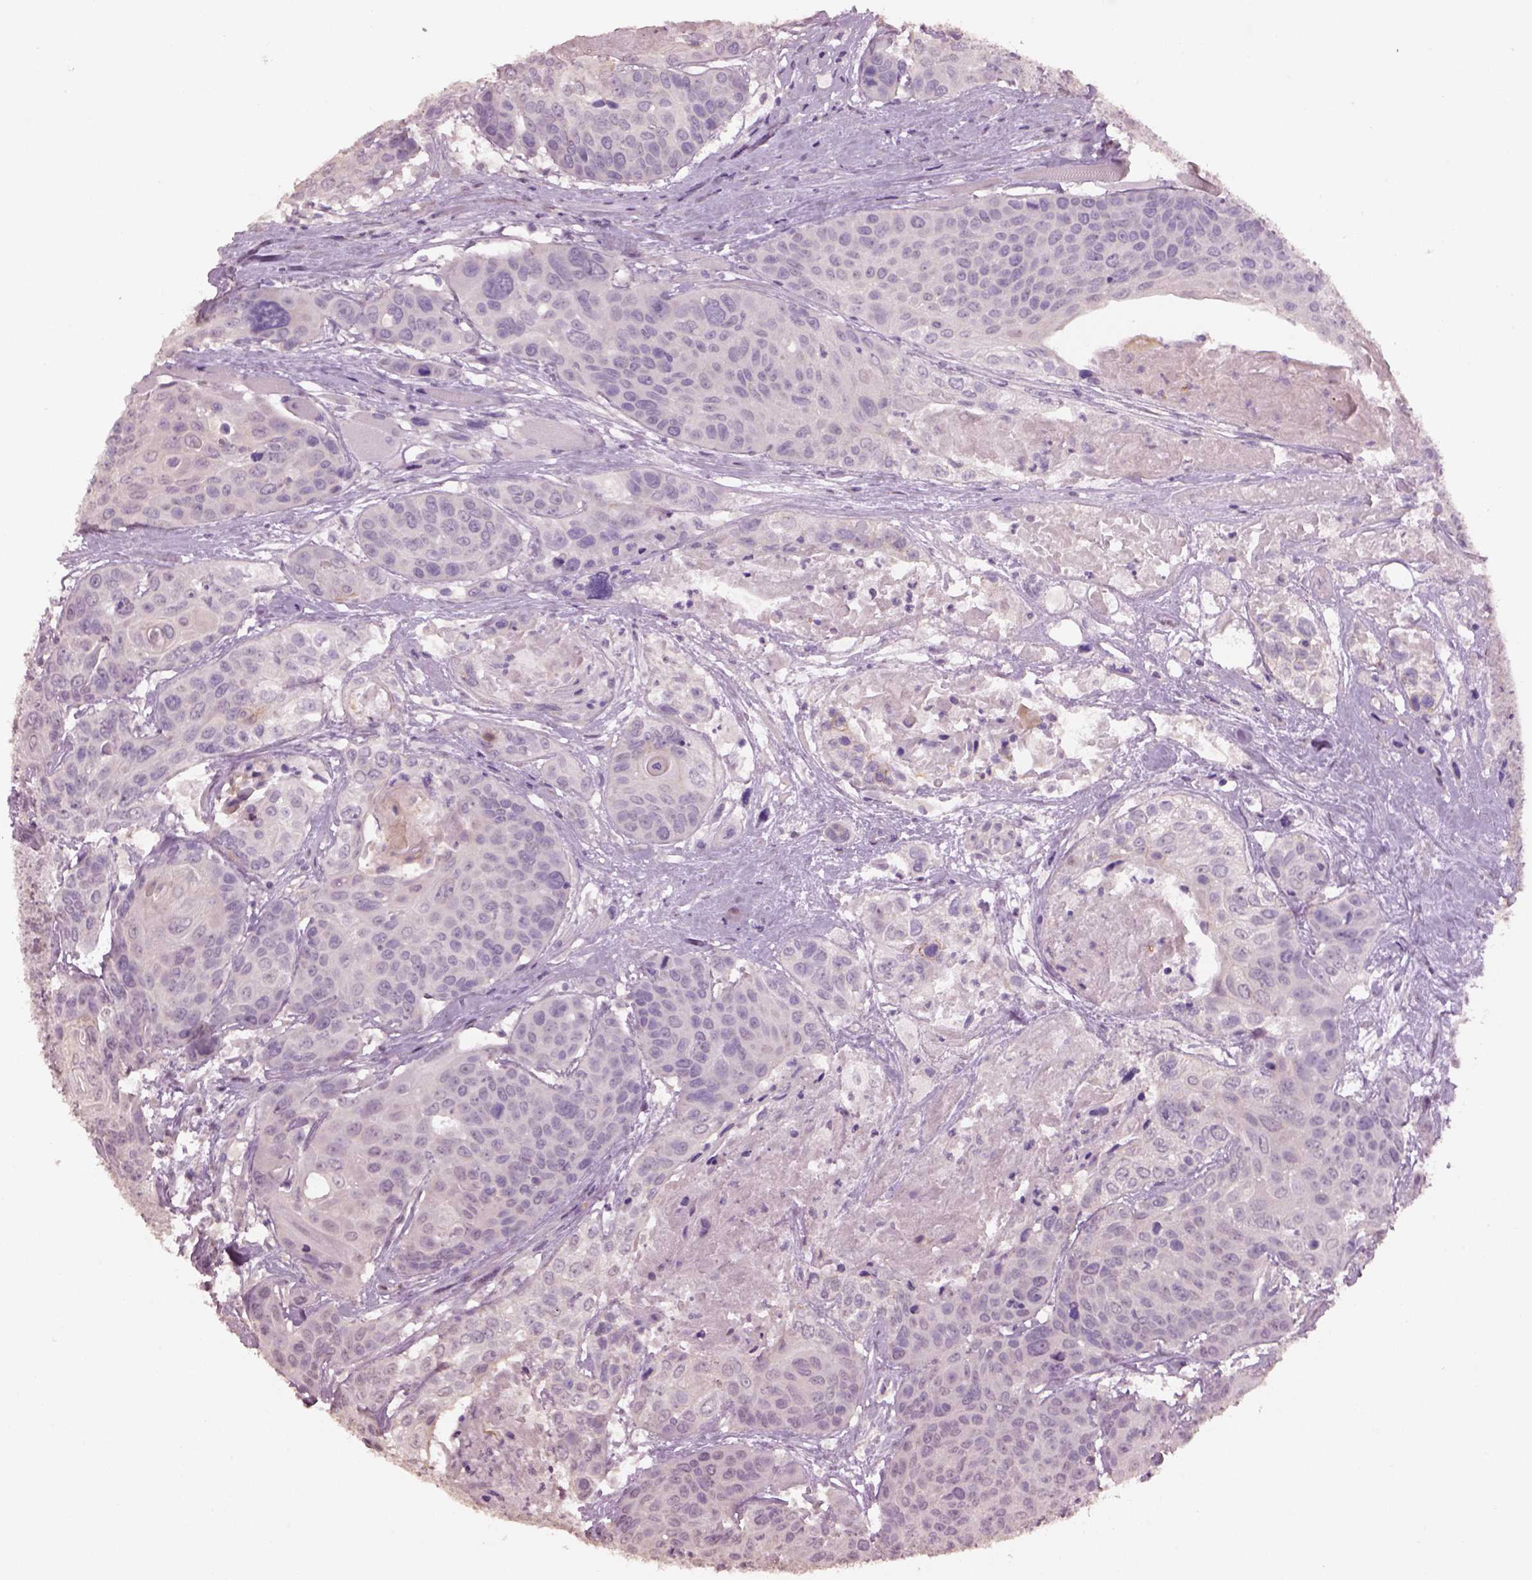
{"staining": {"intensity": "negative", "quantity": "none", "location": "none"}, "tissue": "head and neck cancer", "cell_type": "Tumor cells", "image_type": "cancer", "snomed": [{"axis": "morphology", "description": "Squamous cell carcinoma, NOS"}, {"axis": "topography", "description": "Oral tissue"}, {"axis": "topography", "description": "Head-Neck"}], "caption": "Micrograph shows no significant protein positivity in tumor cells of head and neck cancer (squamous cell carcinoma).", "gene": "KCNIP3", "patient": {"sex": "male", "age": 56}}